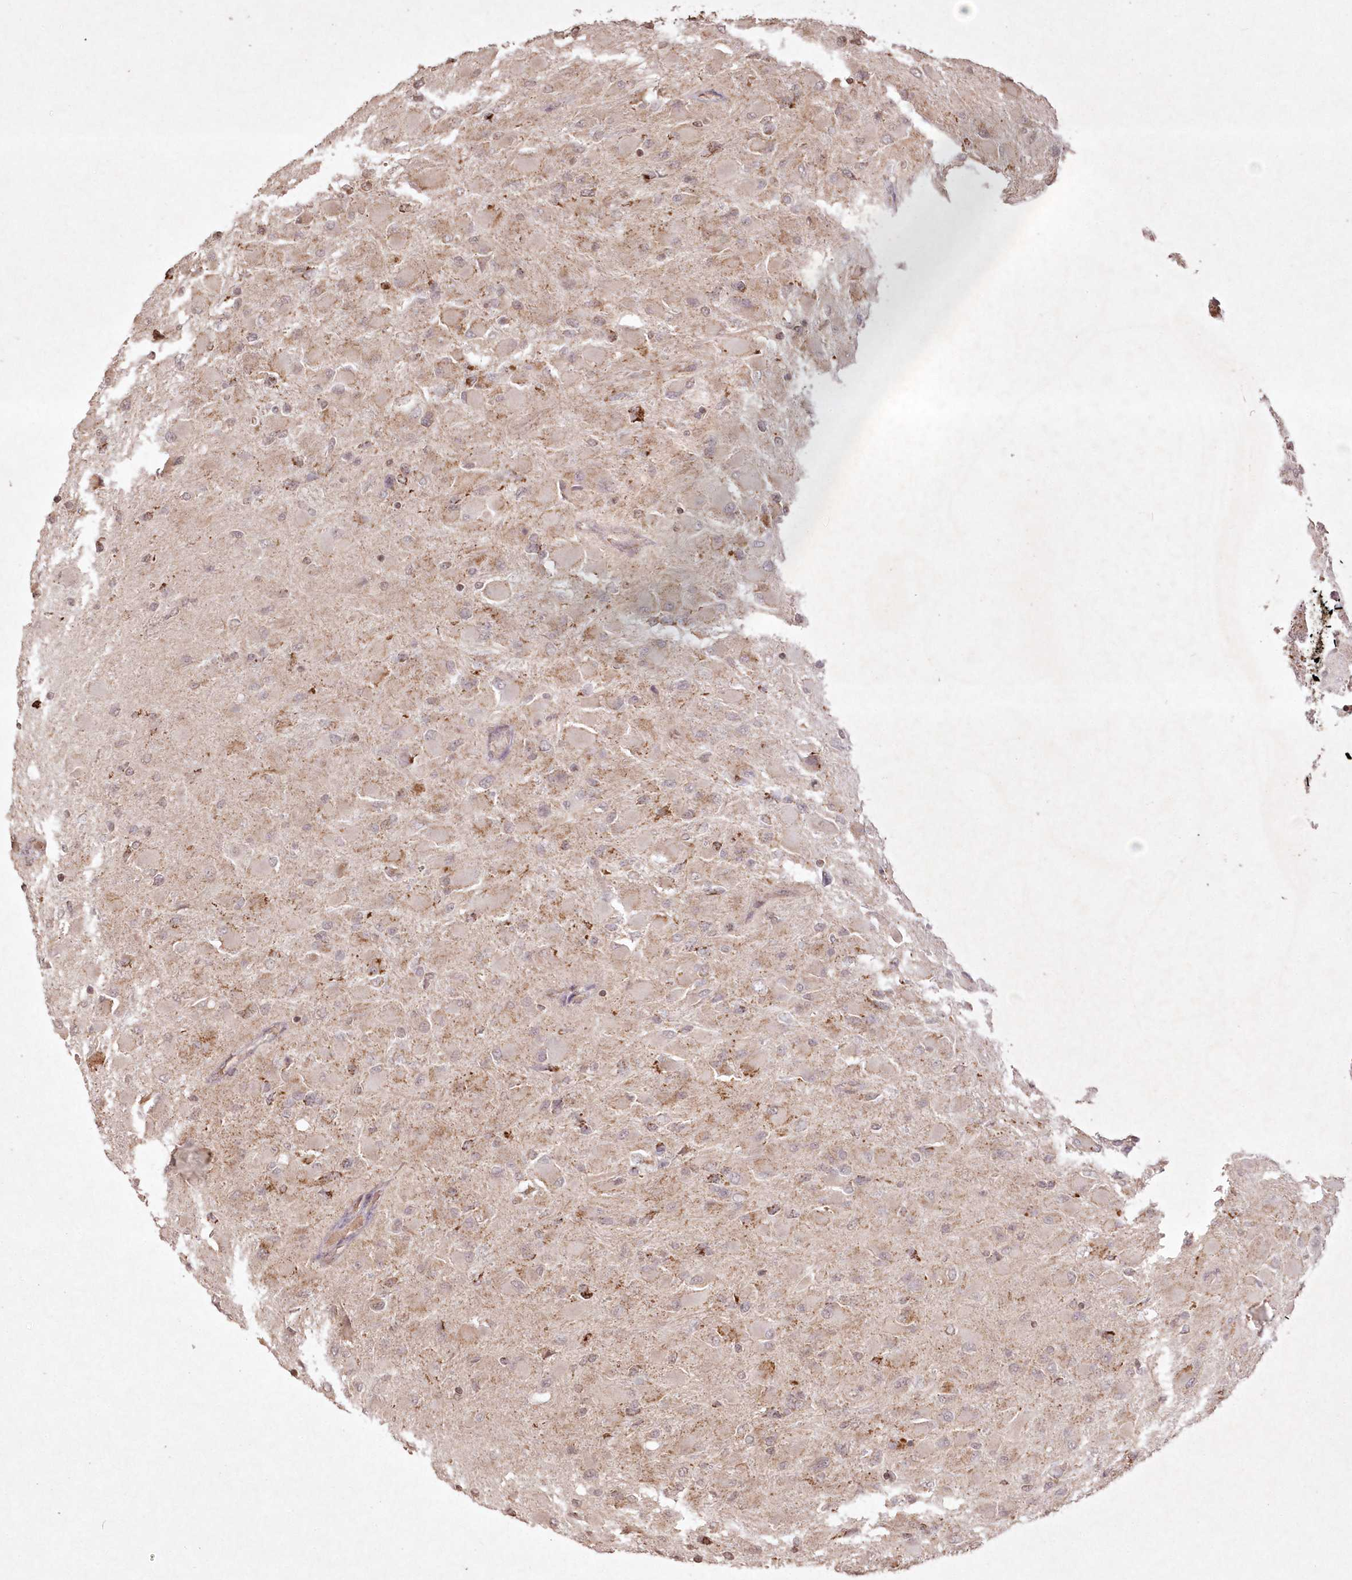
{"staining": {"intensity": "moderate", "quantity": "<25%", "location": "cytoplasmic/membranous"}, "tissue": "glioma", "cell_type": "Tumor cells", "image_type": "cancer", "snomed": [{"axis": "morphology", "description": "Glioma, malignant, High grade"}, {"axis": "topography", "description": "Cerebral cortex"}], "caption": "Human malignant glioma (high-grade) stained with a brown dye demonstrates moderate cytoplasmic/membranous positive expression in approximately <25% of tumor cells.", "gene": "LRPPRC", "patient": {"sex": "female", "age": 36}}